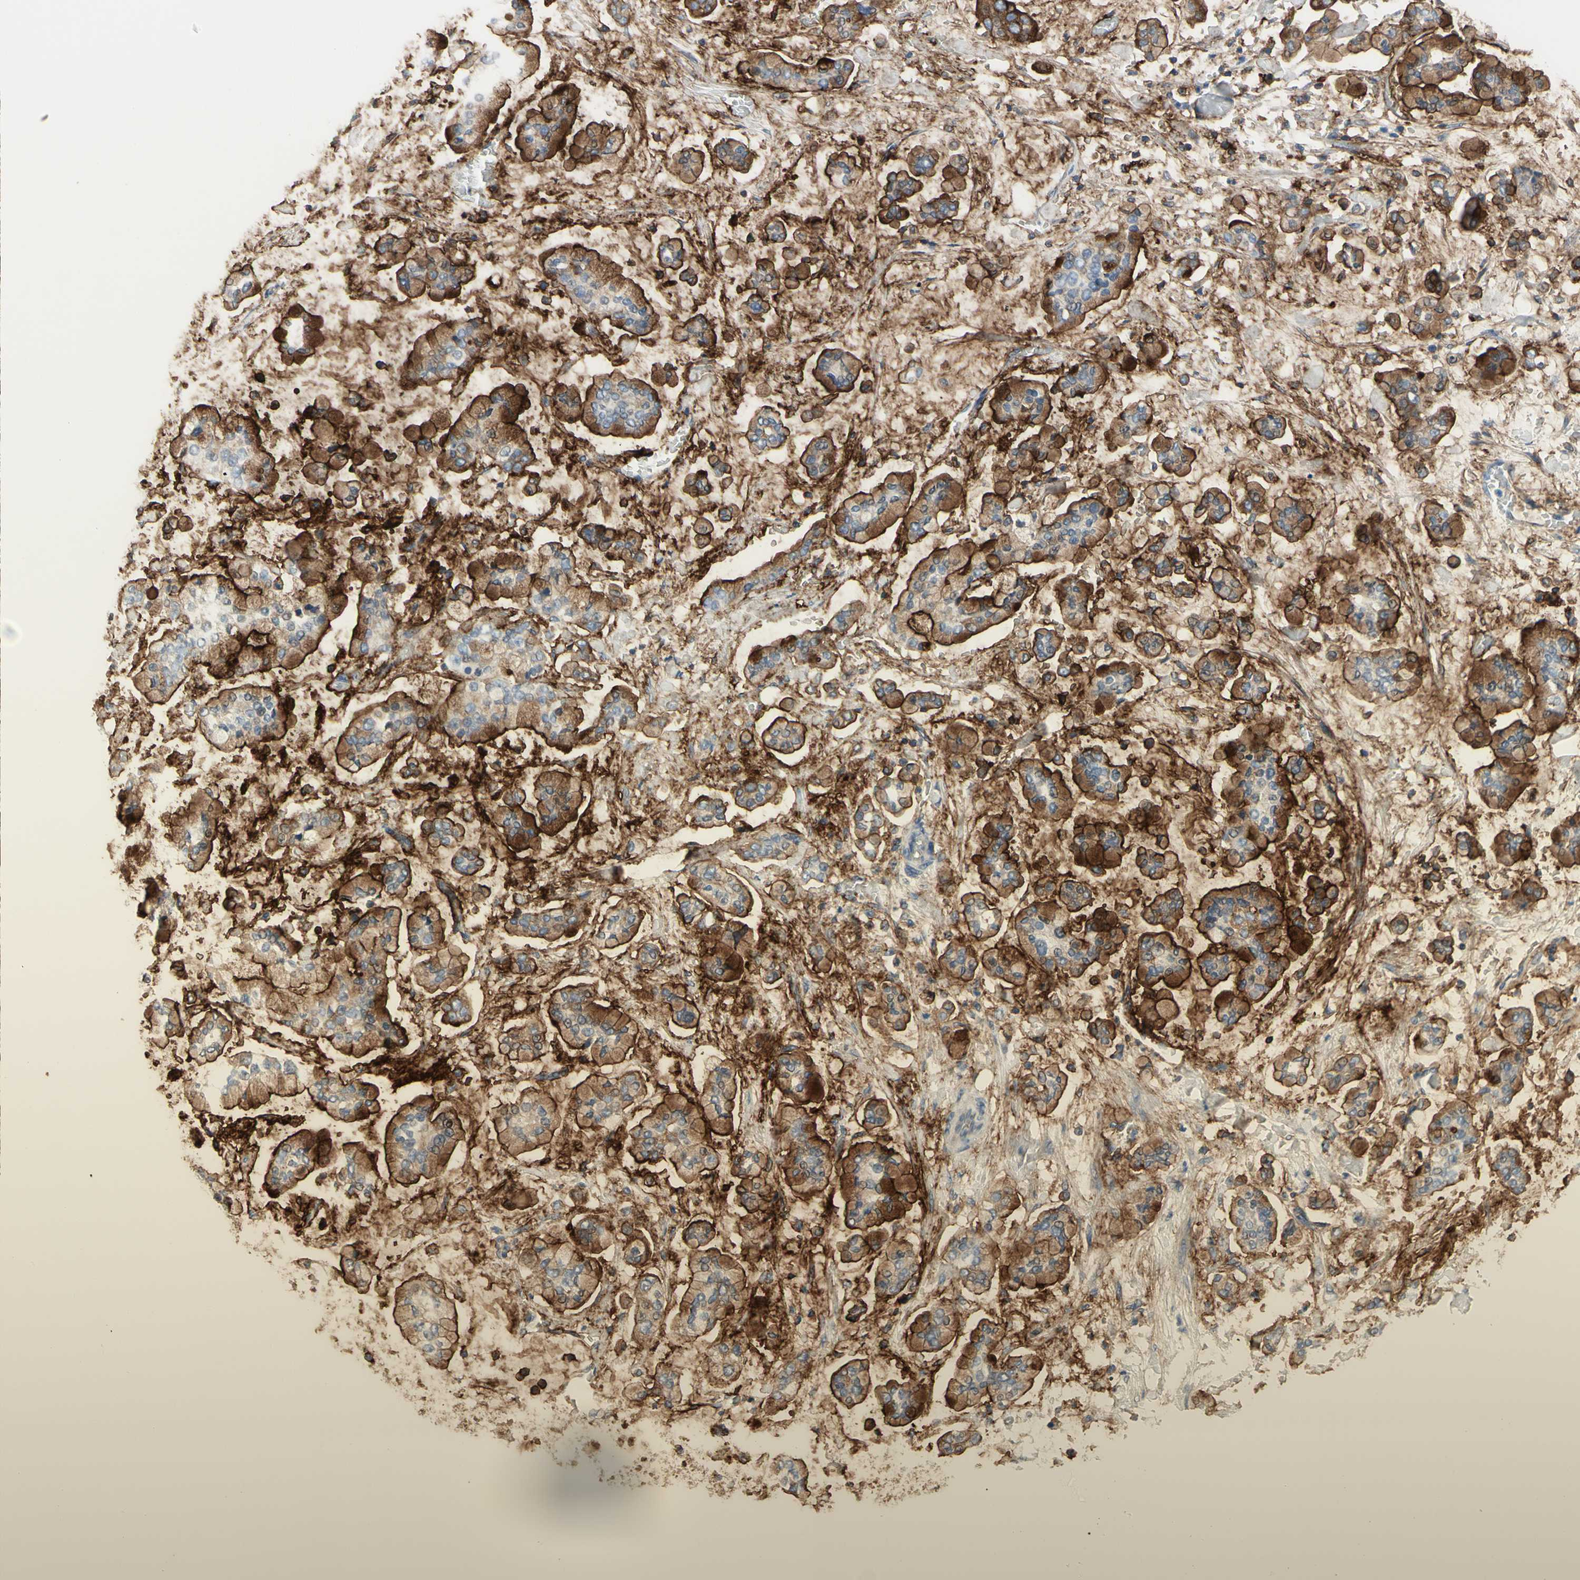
{"staining": {"intensity": "strong", "quantity": ">75%", "location": "cytoplasmic/membranous"}, "tissue": "stomach cancer", "cell_type": "Tumor cells", "image_type": "cancer", "snomed": [{"axis": "morphology", "description": "Normal tissue, NOS"}, {"axis": "morphology", "description": "Adenocarcinoma, NOS"}, {"axis": "topography", "description": "Stomach, upper"}, {"axis": "topography", "description": "Stomach"}], "caption": "Protein expression analysis of stomach cancer displays strong cytoplasmic/membranous positivity in approximately >75% of tumor cells.", "gene": "MUC1", "patient": {"sex": "male", "age": 76}}